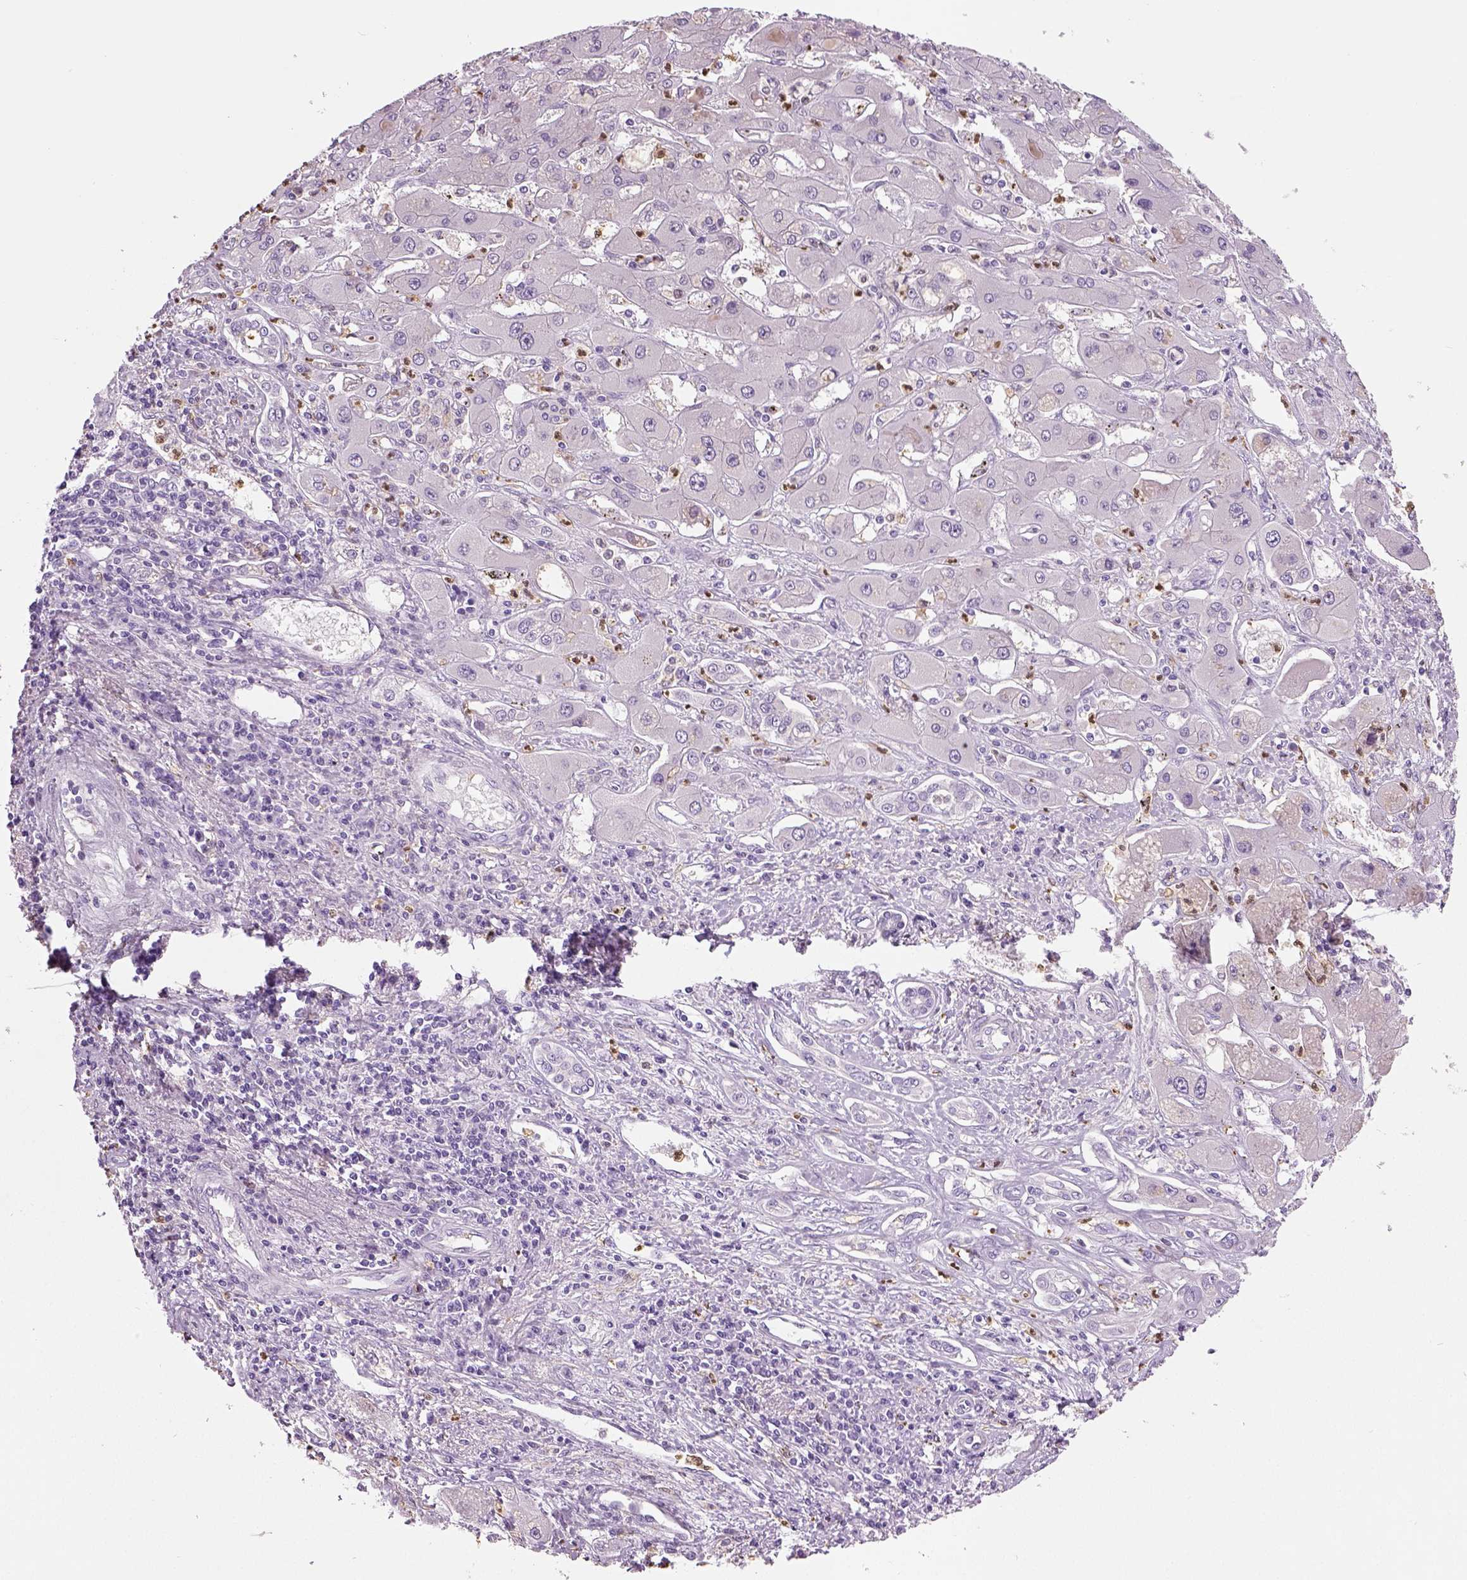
{"staining": {"intensity": "negative", "quantity": "none", "location": "none"}, "tissue": "liver cancer", "cell_type": "Tumor cells", "image_type": "cancer", "snomed": [{"axis": "morphology", "description": "Cholangiocarcinoma"}, {"axis": "topography", "description": "Liver"}], "caption": "This is an immunohistochemistry (IHC) photomicrograph of human cholangiocarcinoma (liver). There is no positivity in tumor cells.", "gene": "NECAB2", "patient": {"sex": "male", "age": 67}}